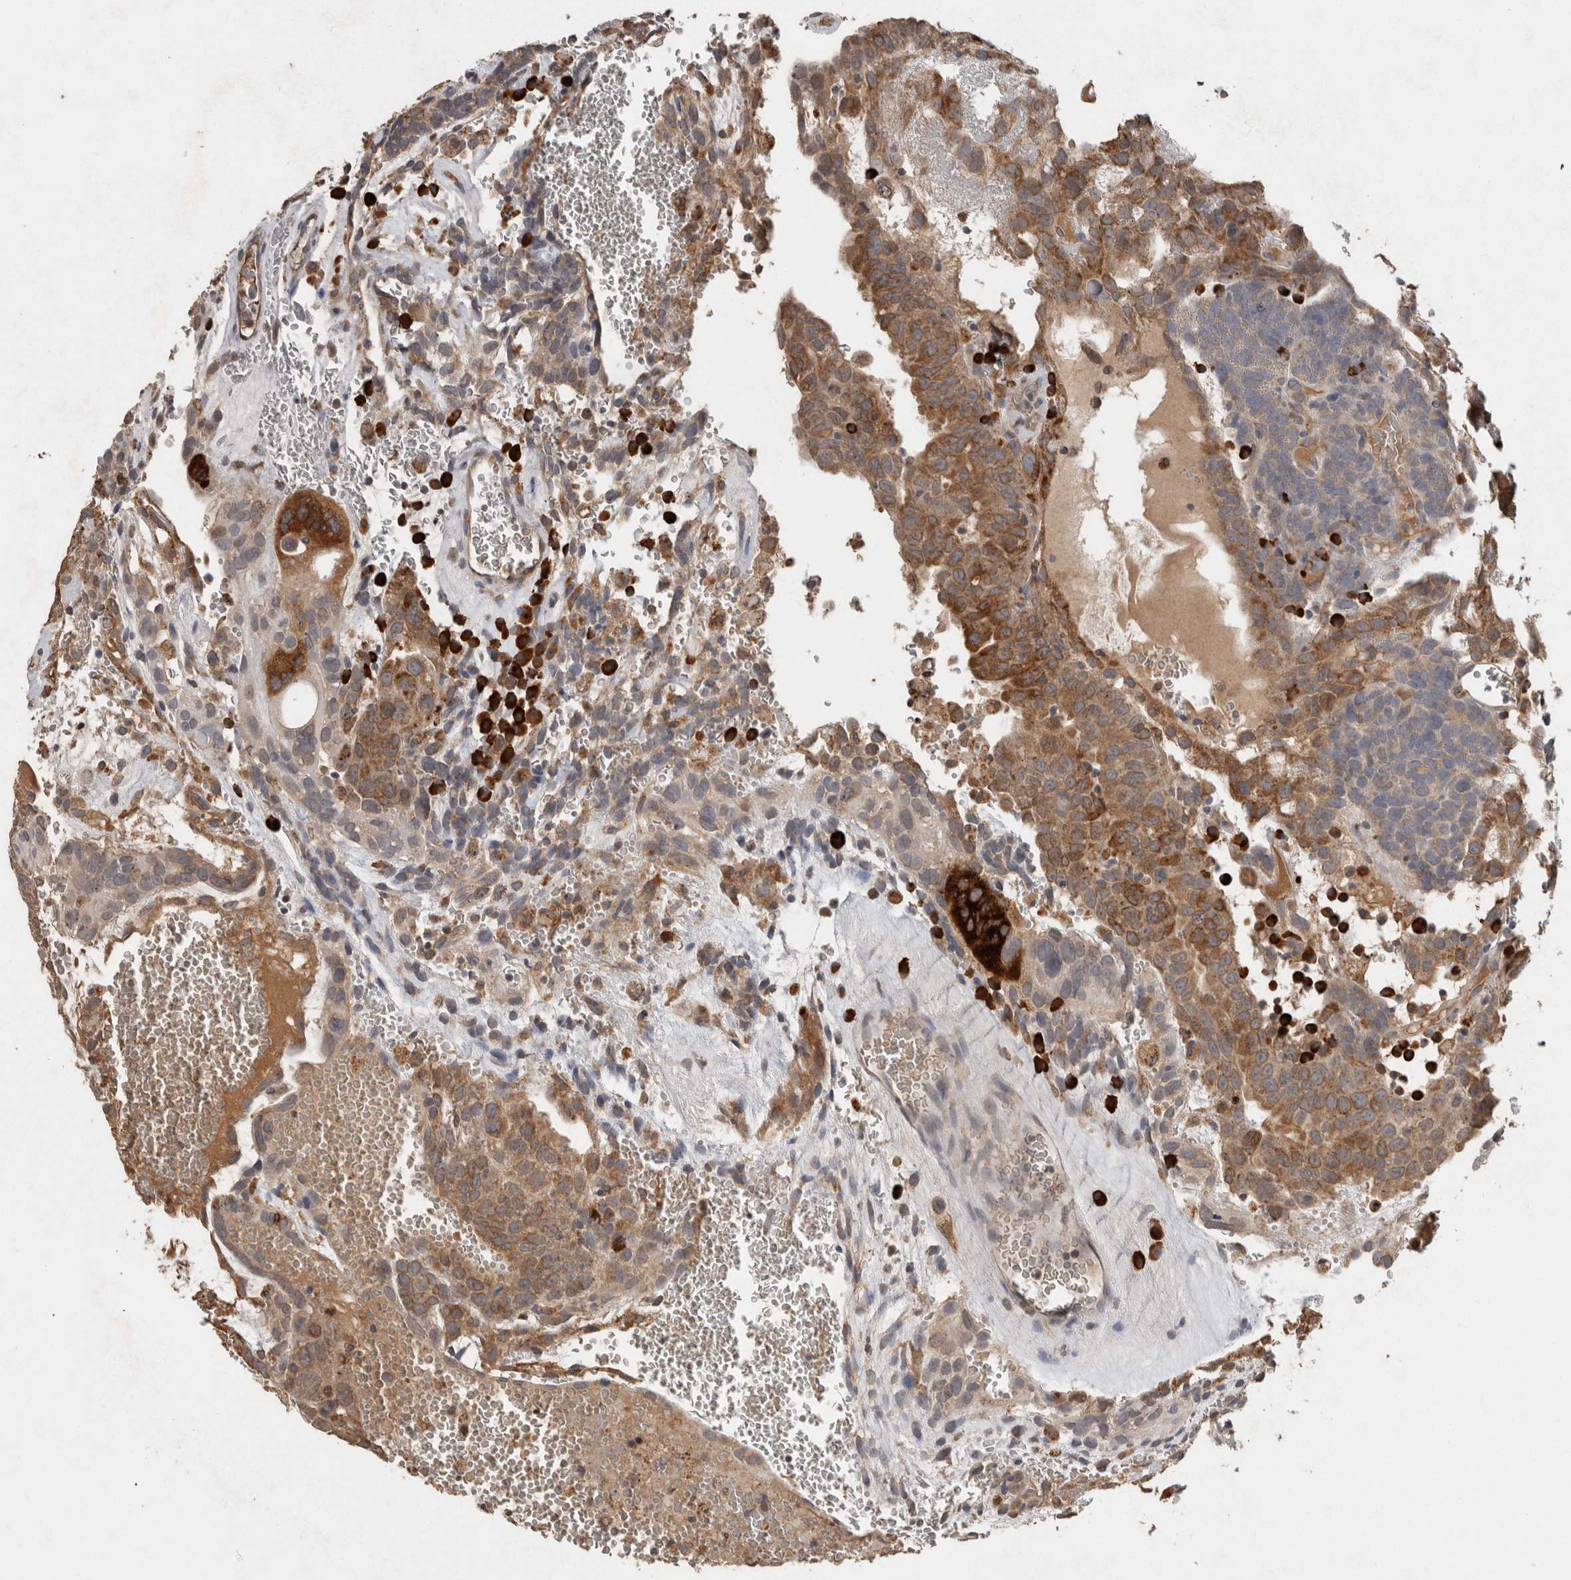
{"staining": {"intensity": "moderate", "quantity": ">75%", "location": "cytoplasmic/membranous"}, "tissue": "testis cancer", "cell_type": "Tumor cells", "image_type": "cancer", "snomed": [{"axis": "morphology", "description": "Seminoma, NOS"}, {"axis": "morphology", "description": "Carcinoma, Embryonal, NOS"}, {"axis": "topography", "description": "Testis"}], "caption": "High-power microscopy captured an immunohistochemistry (IHC) histopathology image of testis cancer, revealing moderate cytoplasmic/membranous positivity in about >75% of tumor cells.", "gene": "ADGRL3", "patient": {"sex": "male", "age": 52}}